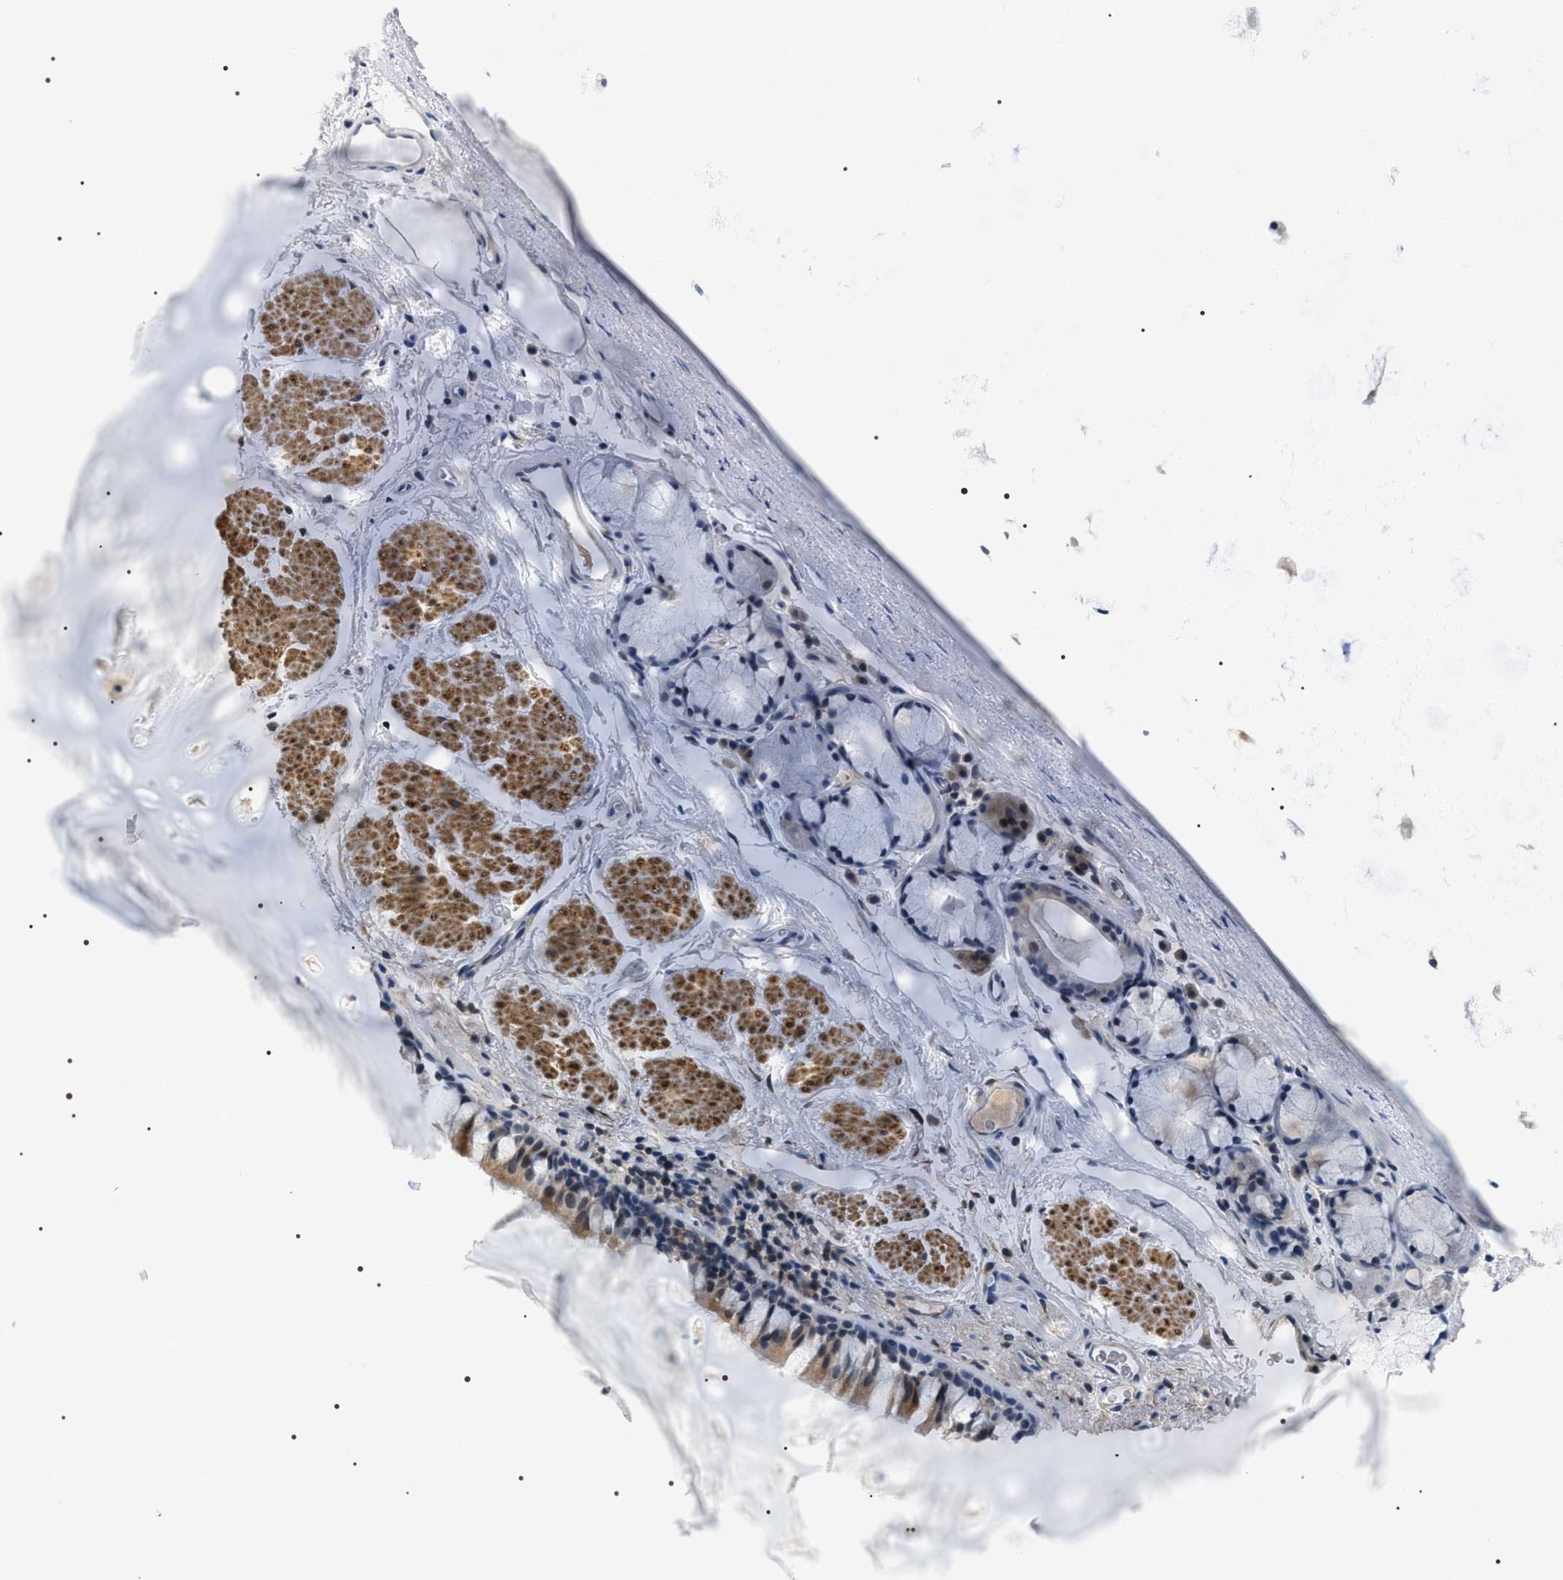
{"staining": {"intensity": "weak", "quantity": ">75%", "location": "cytoplasmic/membranous"}, "tissue": "bronchus", "cell_type": "Respiratory epithelial cells", "image_type": "normal", "snomed": [{"axis": "morphology", "description": "Normal tissue, NOS"}, {"axis": "topography", "description": "Cartilage tissue"}, {"axis": "topography", "description": "Bronchus"}], "caption": "Immunohistochemistry histopathology image of normal human bronchus stained for a protein (brown), which reveals low levels of weak cytoplasmic/membranous staining in about >75% of respiratory epithelial cells.", "gene": "BAG2", "patient": {"sex": "female", "age": 53}}